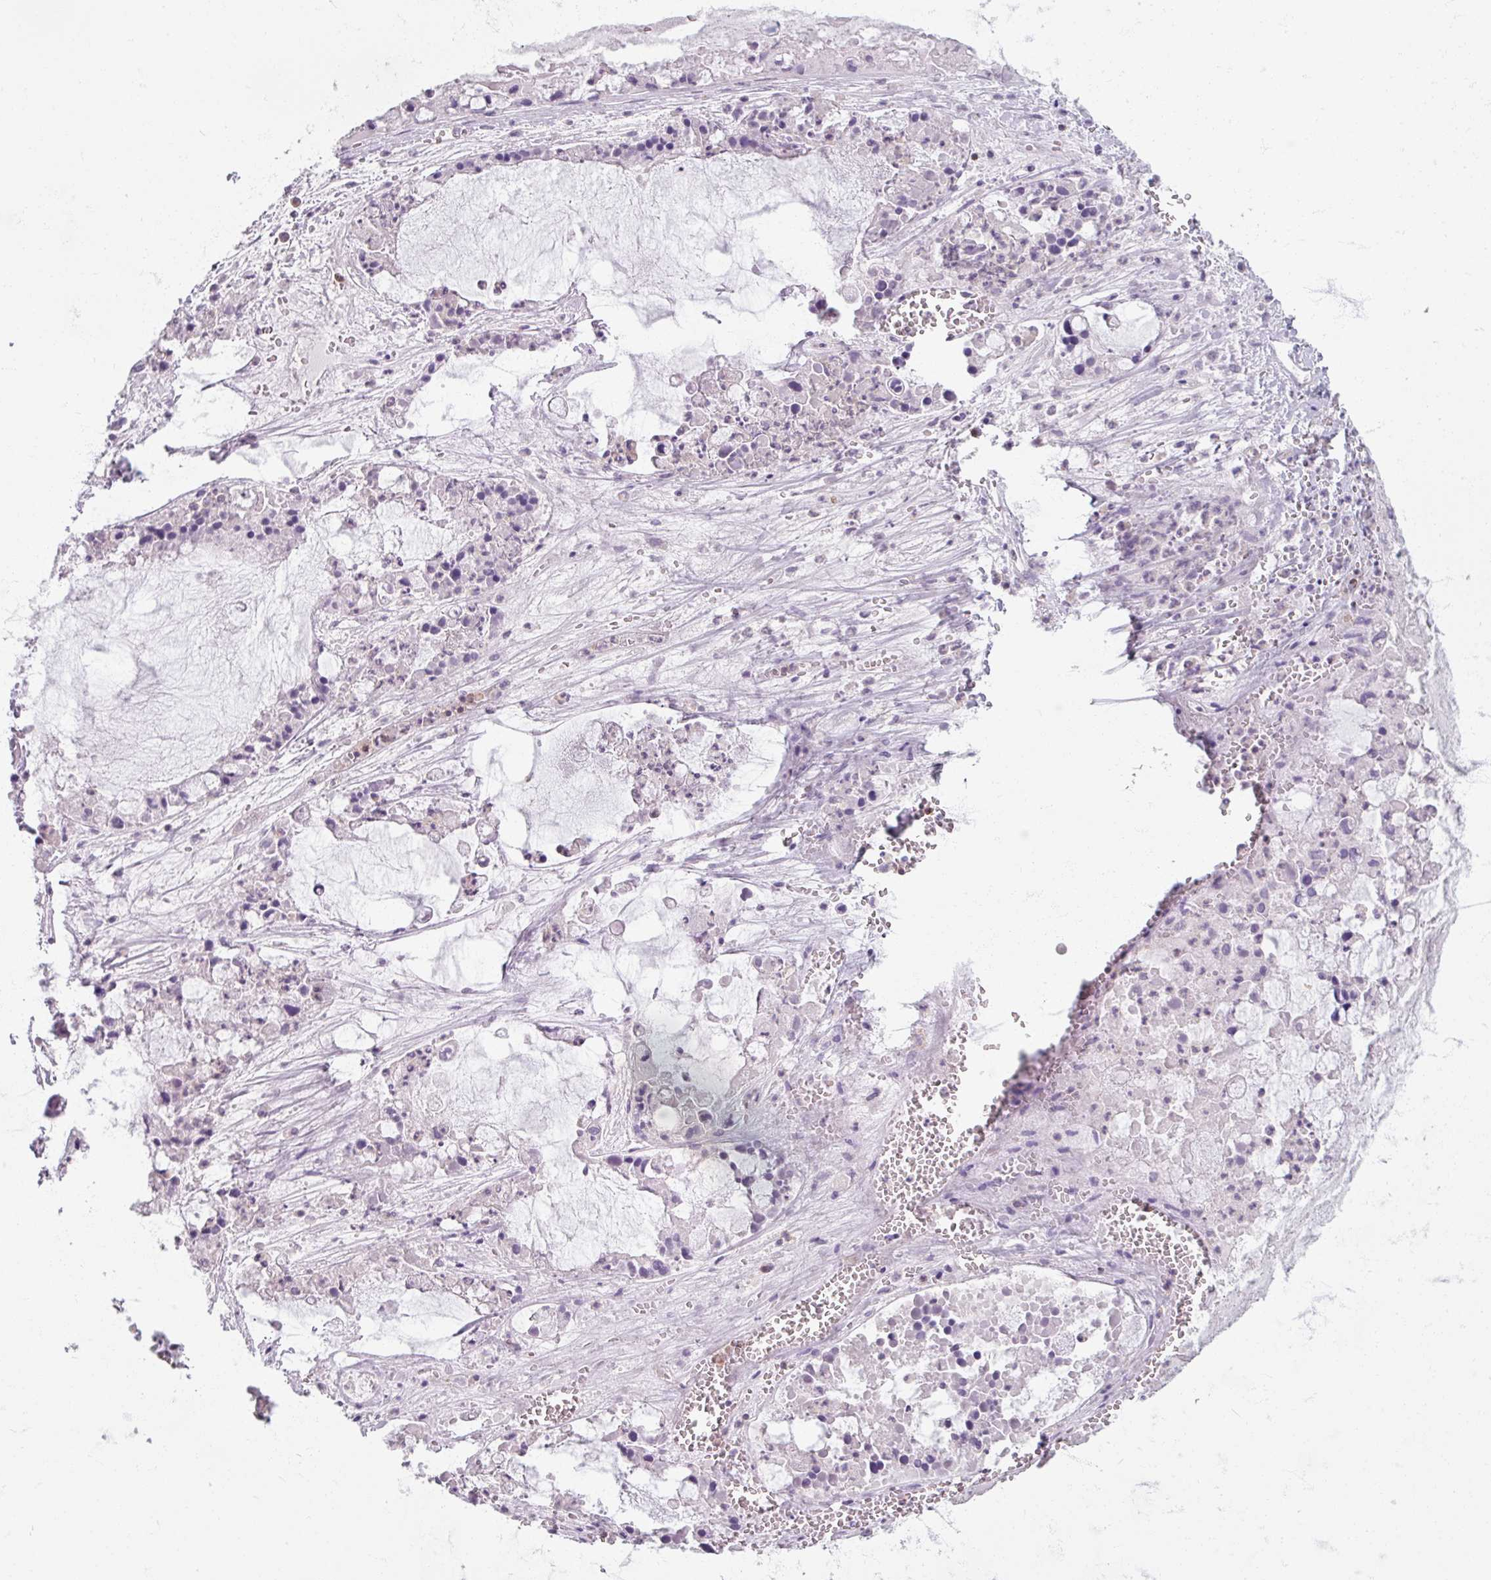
{"staining": {"intensity": "negative", "quantity": "none", "location": "none"}, "tissue": "ovarian cancer", "cell_type": "Tumor cells", "image_type": "cancer", "snomed": [{"axis": "morphology", "description": "Cystadenocarcinoma, mucinous, NOS"}, {"axis": "topography", "description": "Ovary"}], "caption": "Ovarian mucinous cystadenocarcinoma was stained to show a protein in brown. There is no significant expression in tumor cells.", "gene": "PTPRC", "patient": {"sex": "female", "age": 63}}